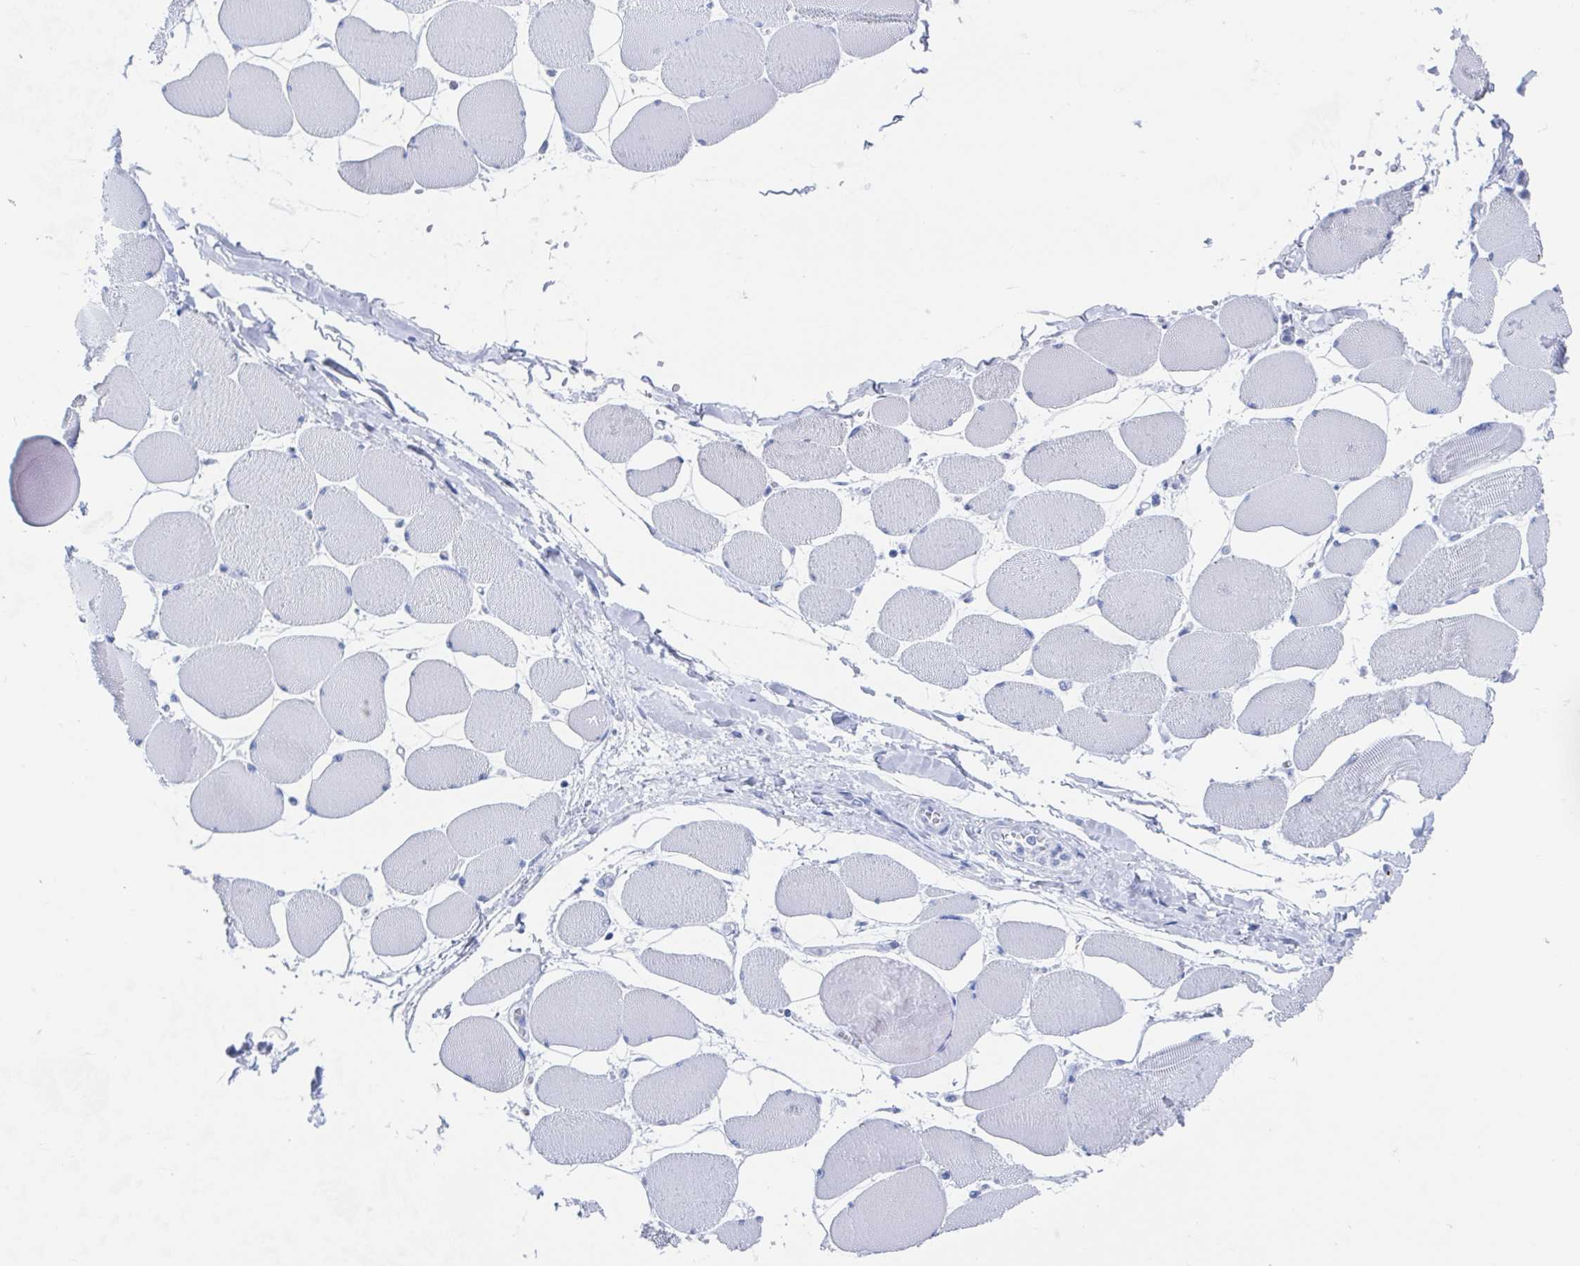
{"staining": {"intensity": "negative", "quantity": "none", "location": "none"}, "tissue": "skeletal muscle", "cell_type": "Myocytes", "image_type": "normal", "snomed": [{"axis": "morphology", "description": "Normal tissue, NOS"}, {"axis": "topography", "description": "Skeletal muscle"}], "caption": "The photomicrograph shows no significant expression in myocytes of skeletal muscle. (DAB immunohistochemistry visualized using brightfield microscopy, high magnification).", "gene": "C10orf53", "patient": {"sex": "female", "age": 75}}